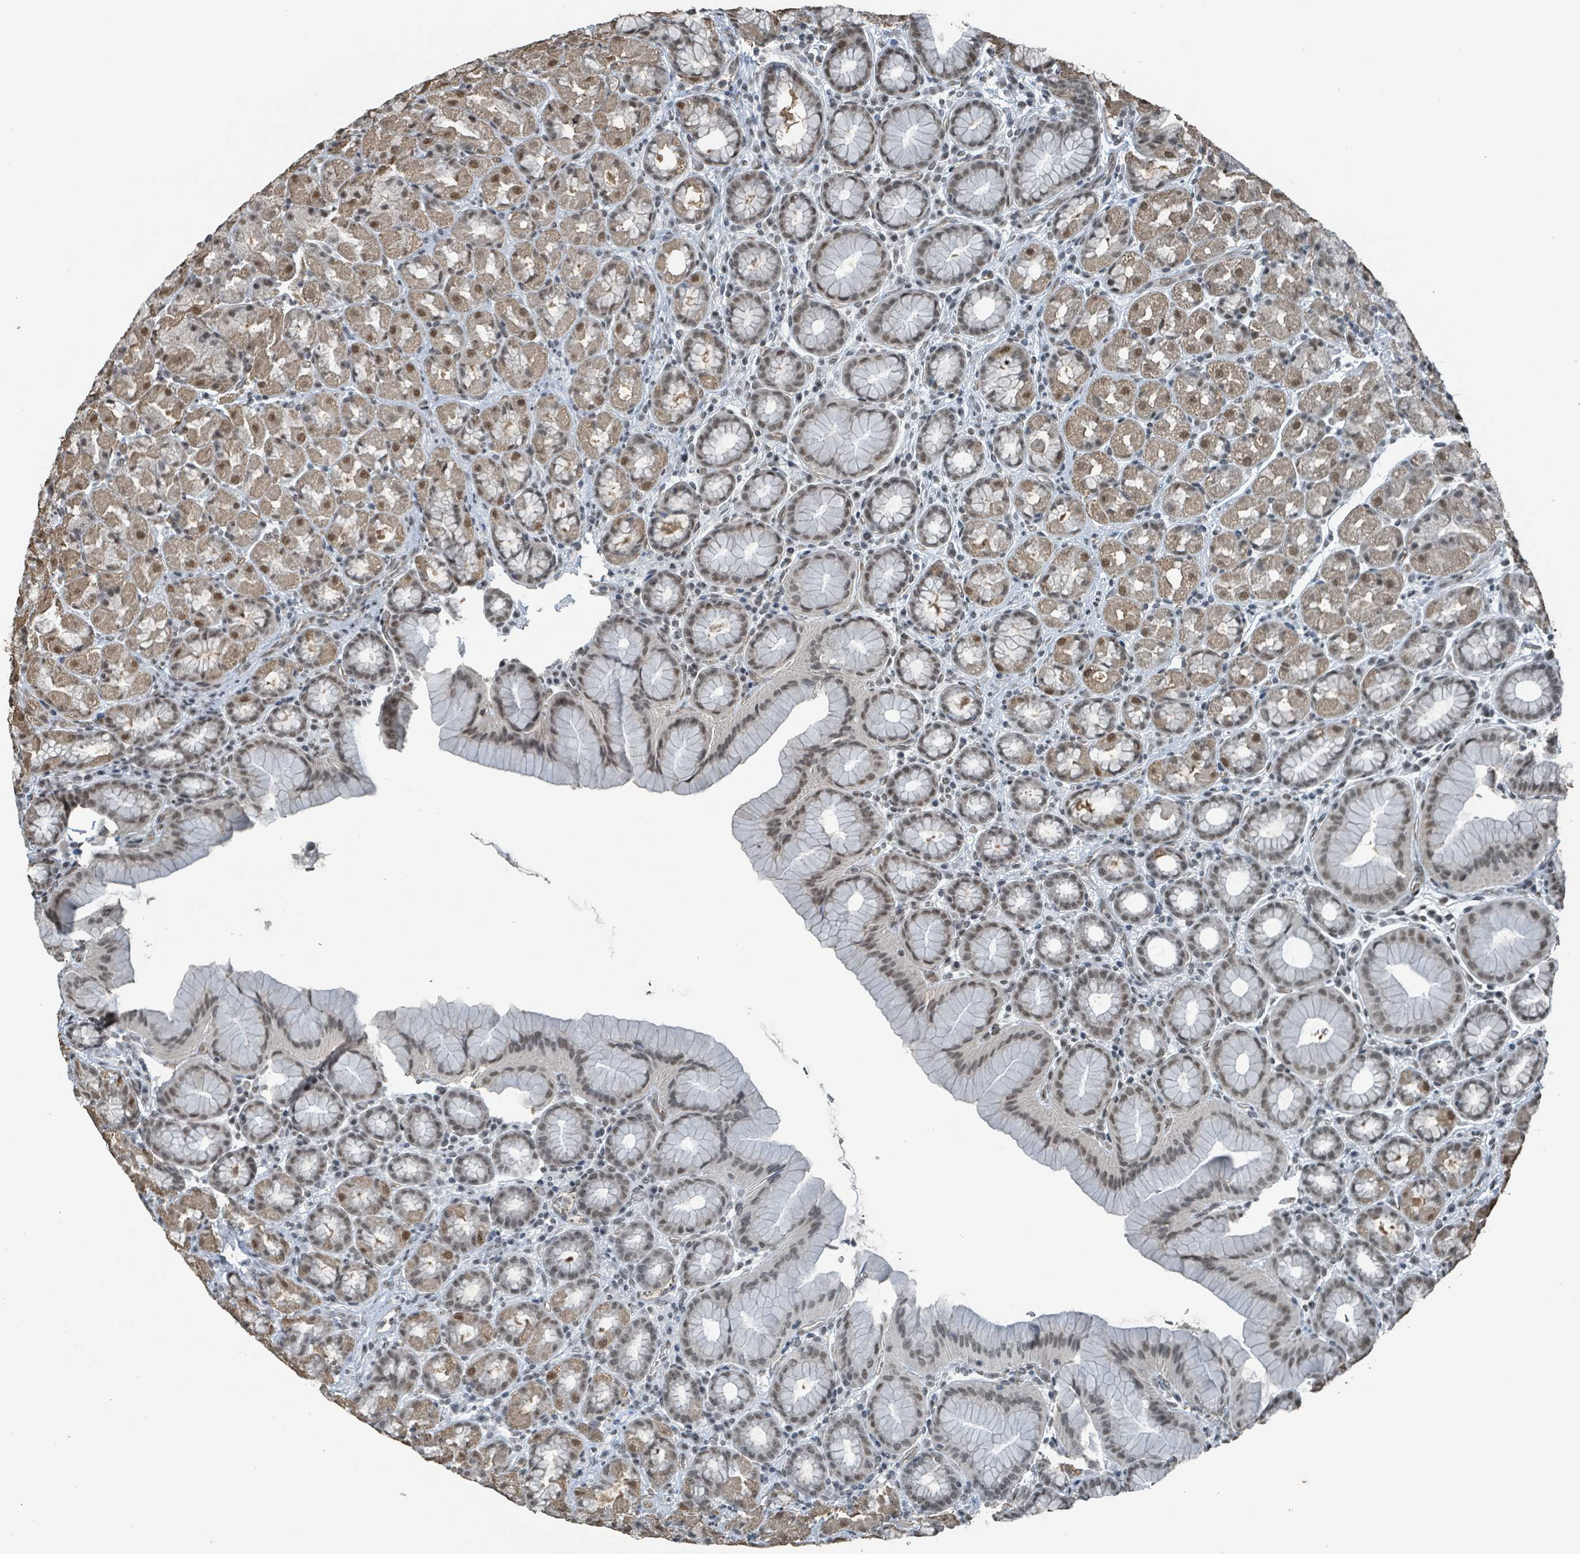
{"staining": {"intensity": "moderate", "quantity": ">75%", "location": "cytoplasmic/membranous,nuclear"}, "tissue": "stomach", "cell_type": "Glandular cells", "image_type": "normal", "snomed": [{"axis": "morphology", "description": "Normal tissue, NOS"}, {"axis": "topography", "description": "Stomach, upper"}, {"axis": "topography", "description": "Stomach"}], "caption": "A photomicrograph showing moderate cytoplasmic/membranous,nuclear expression in about >75% of glandular cells in normal stomach, as visualized by brown immunohistochemical staining.", "gene": "PHIP", "patient": {"sex": "male", "age": 68}}